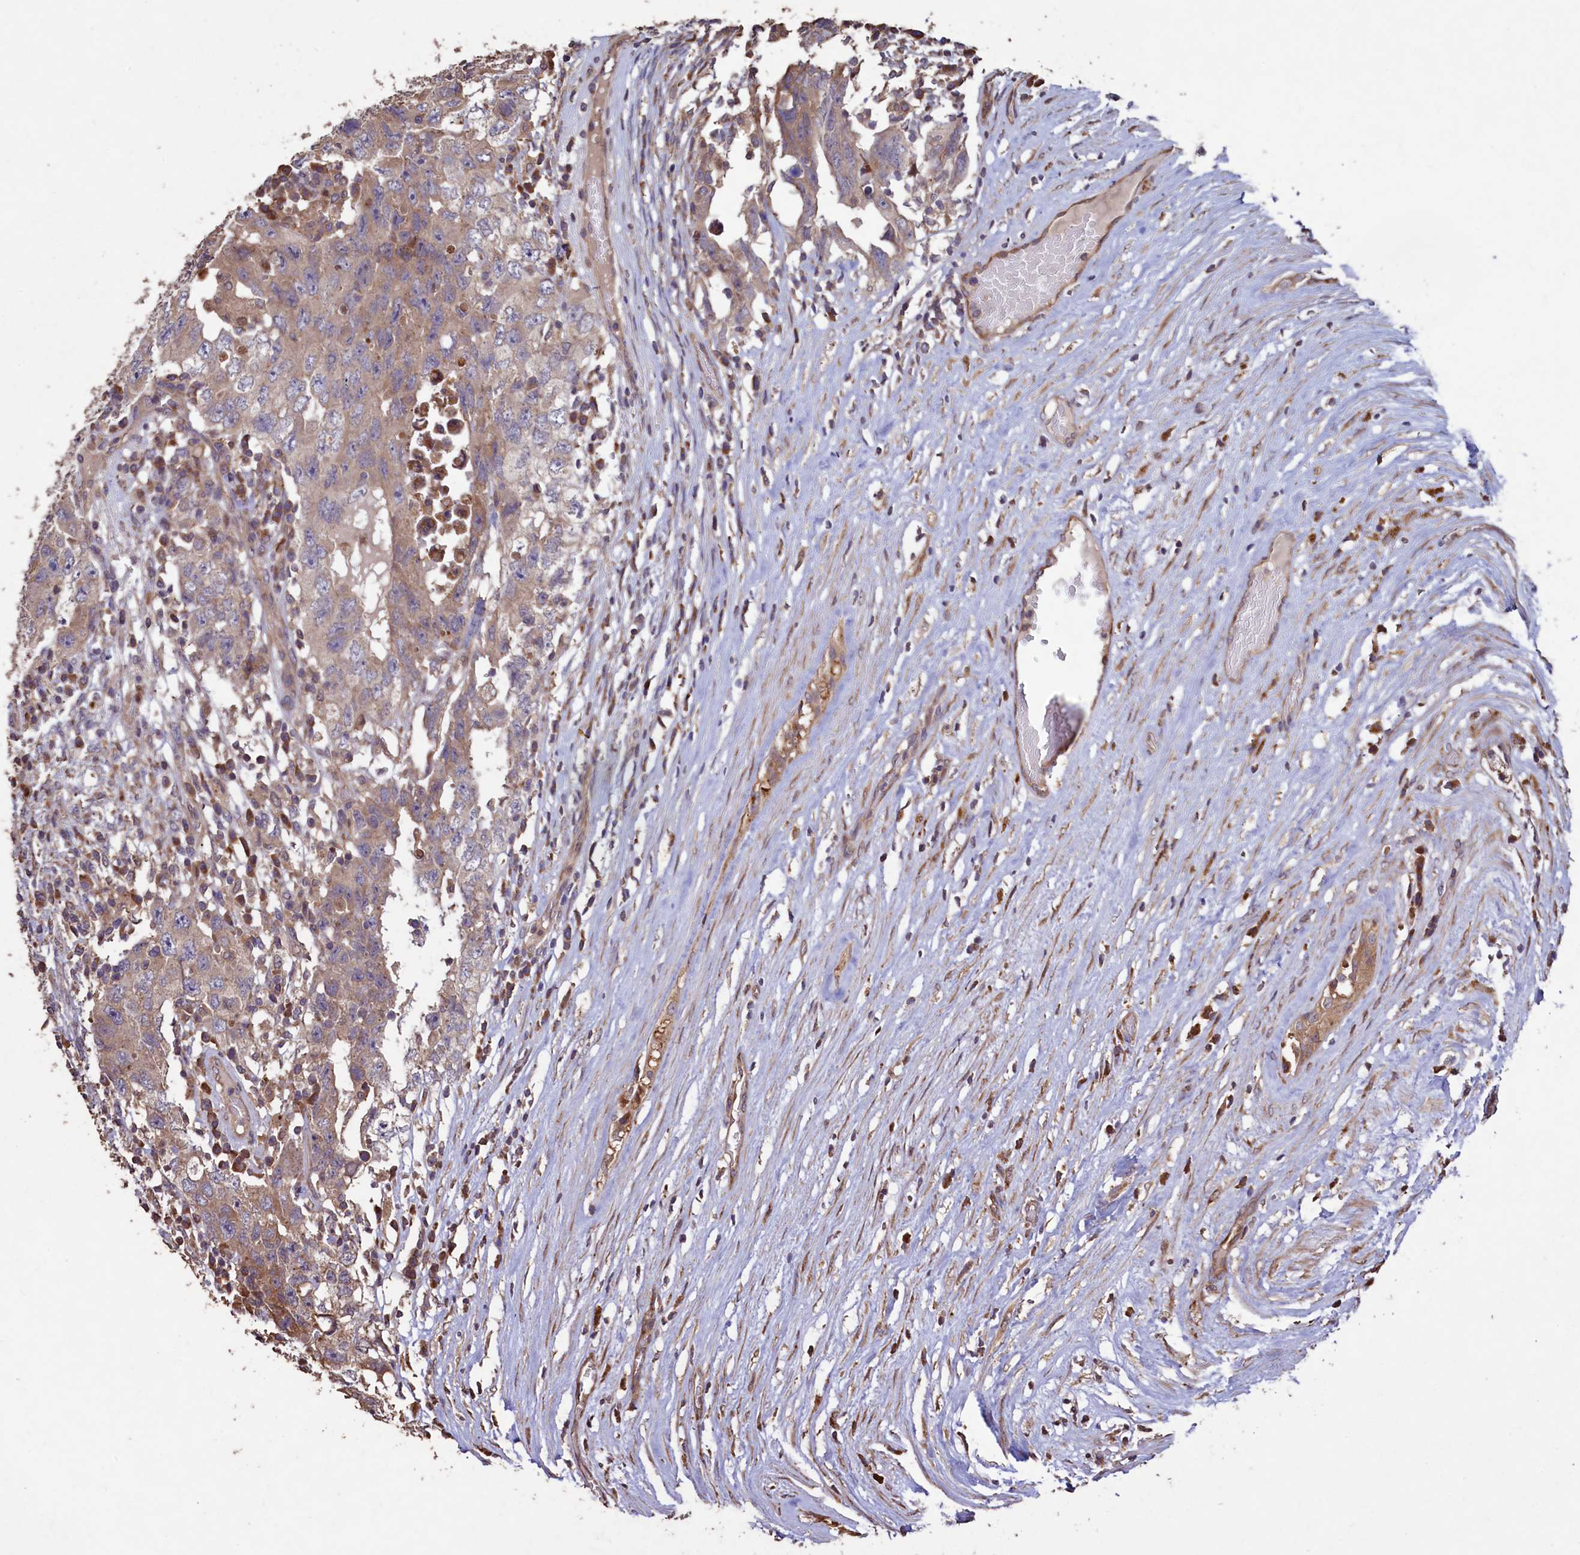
{"staining": {"intensity": "weak", "quantity": "25%-75%", "location": "cytoplasmic/membranous"}, "tissue": "testis cancer", "cell_type": "Tumor cells", "image_type": "cancer", "snomed": [{"axis": "morphology", "description": "Carcinoma, Embryonal, NOS"}, {"axis": "topography", "description": "Testis"}], "caption": "Immunohistochemistry photomicrograph of human testis cancer stained for a protein (brown), which shows low levels of weak cytoplasmic/membranous staining in approximately 25%-75% of tumor cells.", "gene": "TMEM98", "patient": {"sex": "male", "age": 26}}